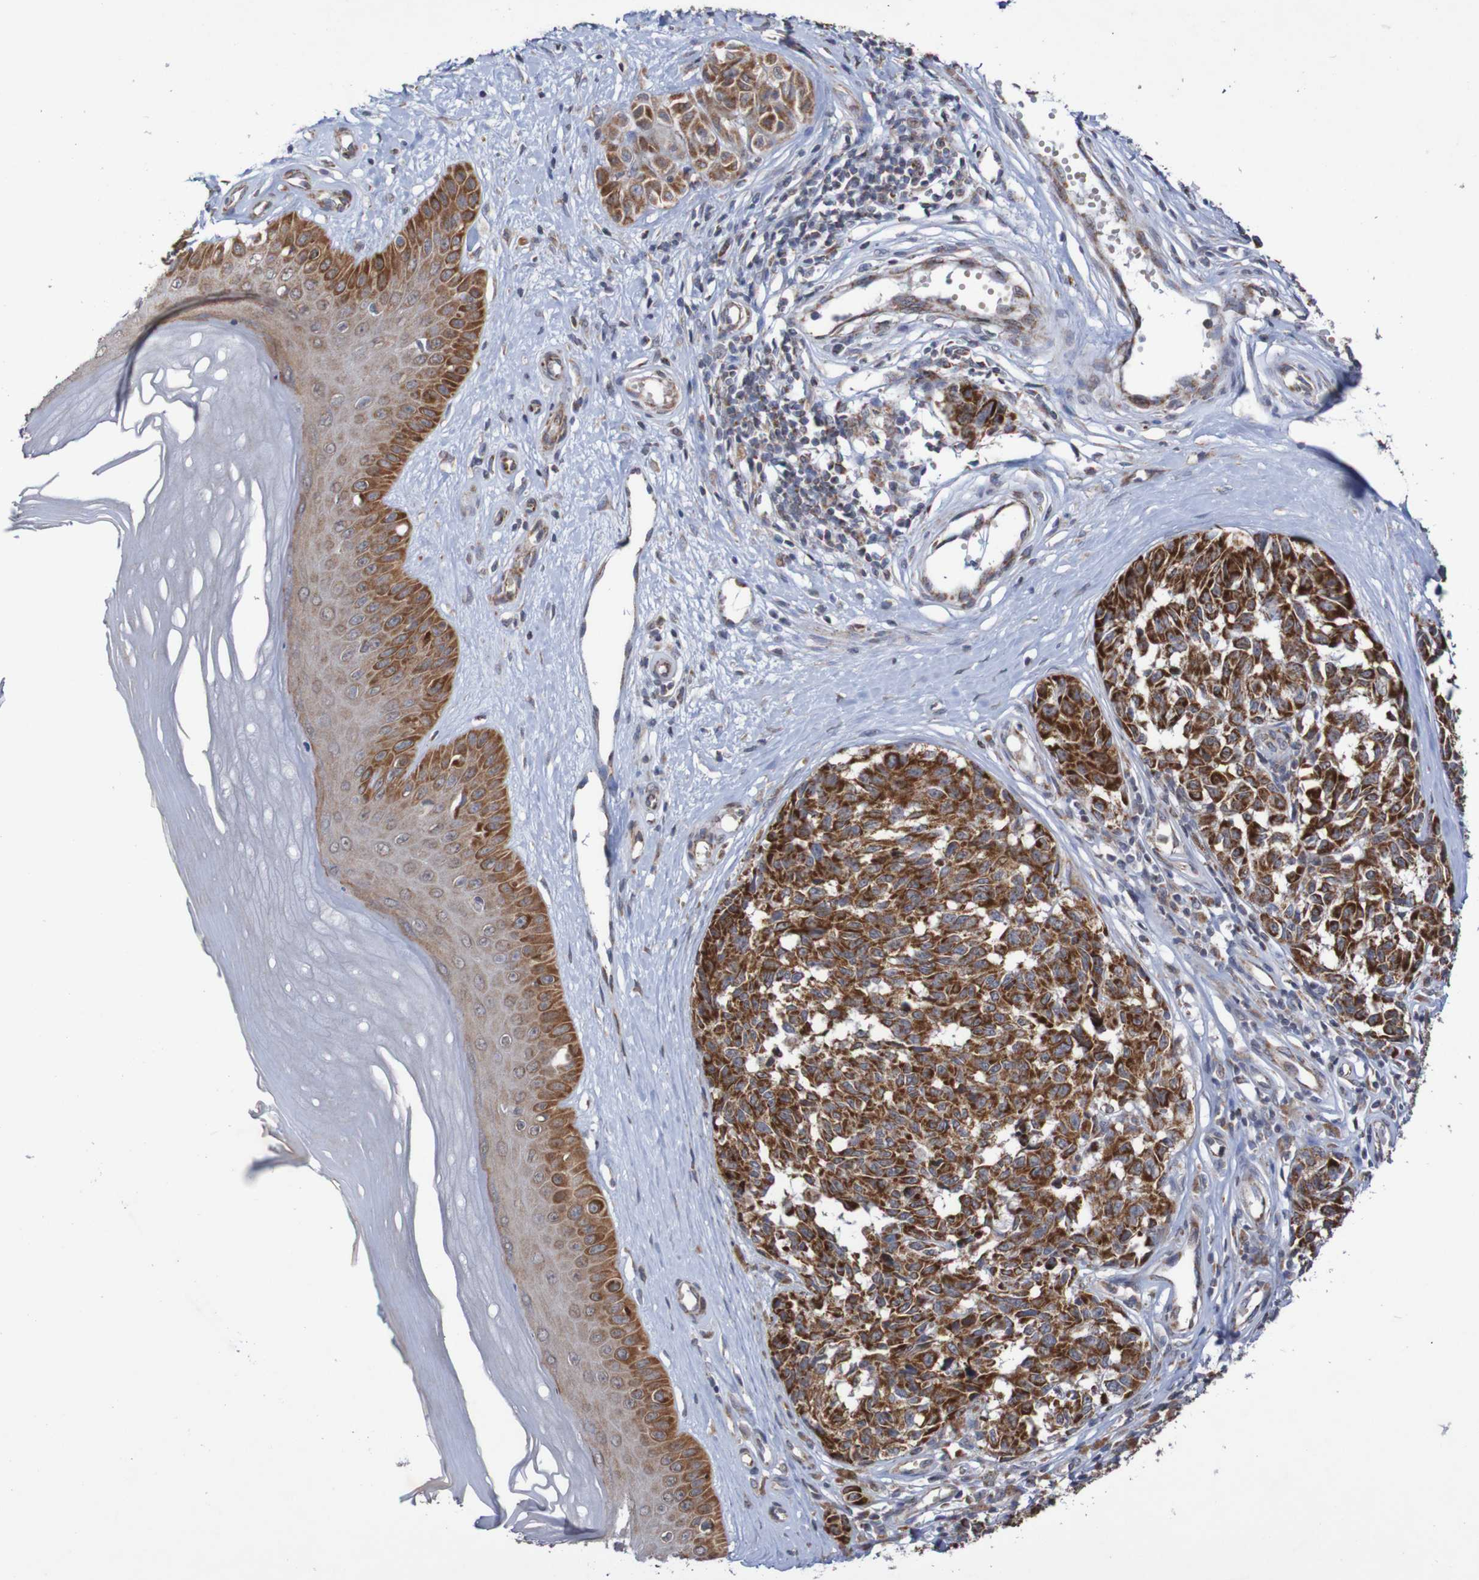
{"staining": {"intensity": "strong", "quantity": ">75%", "location": "cytoplasmic/membranous"}, "tissue": "melanoma", "cell_type": "Tumor cells", "image_type": "cancer", "snomed": [{"axis": "morphology", "description": "Malignant melanoma, NOS"}, {"axis": "topography", "description": "Skin"}], "caption": "About >75% of tumor cells in melanoma demonstrate strong cytoplasmic/membranous protein staining as visualized by brown immunohistochemical staining.", "gene": "DVL1", "patient": {"sex": "female", "age": 64}}